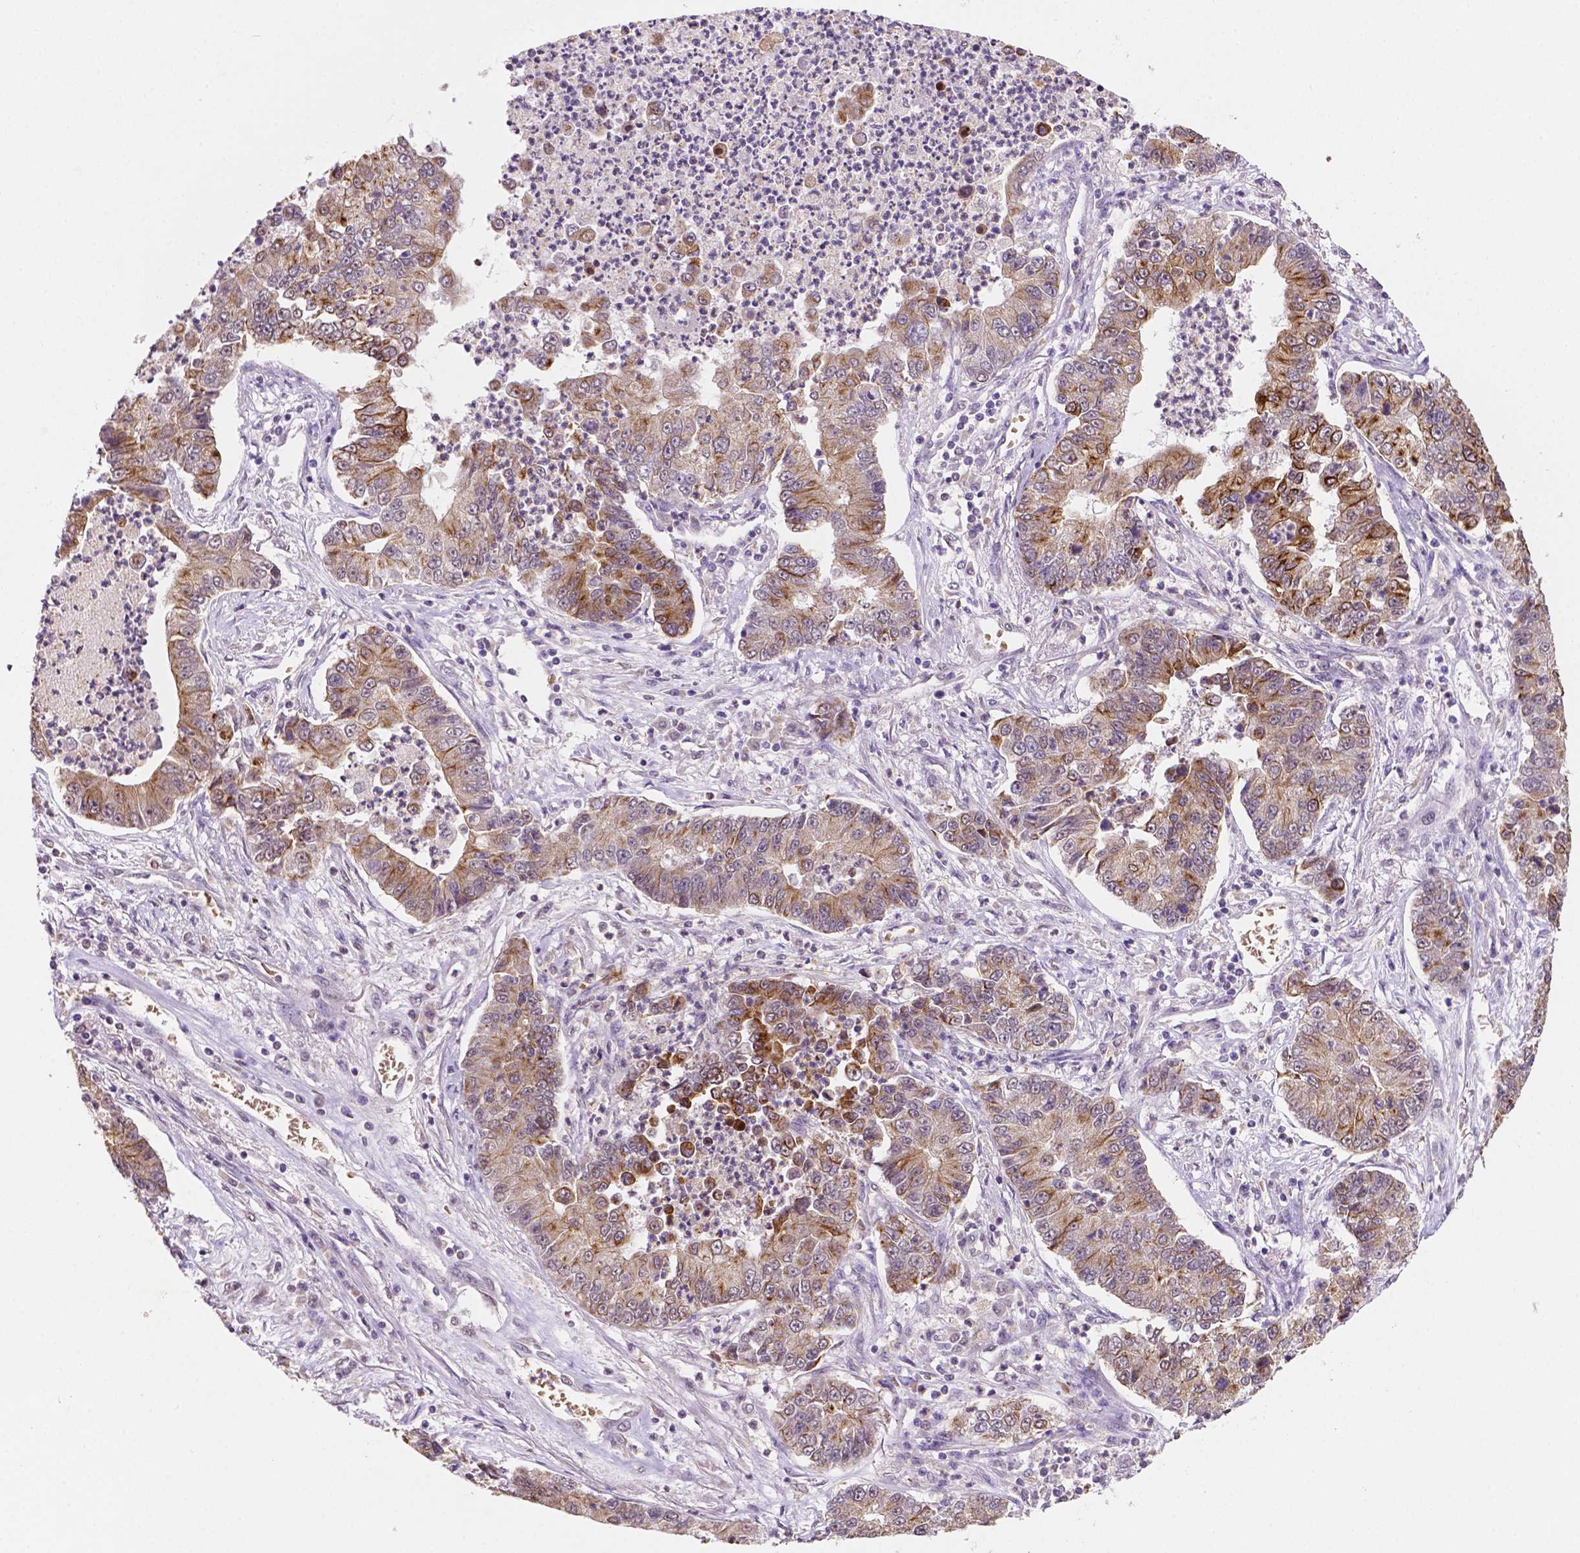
{"staining": {"intensity": "moderate", "quantity": ">75%", "location": "cytoplasmic/membranous"}, "tissue": "lung cancer", "cell_type": "Tumor cells", "image_type": "cancer", "snomed": [{"axis": "morphology", "description": "Adenocarcinoma, NOS"}, {"axis": "topography", "description": "Lung"}], "caption": "Human lung adenocarcinoma stained with a brown dye exhibits moderate cytoplasmic/membranous positive expression in approximately >75% of tumor cells.", "gene": "SHLD3", "patient": {"sex": "female", "age": 57}}